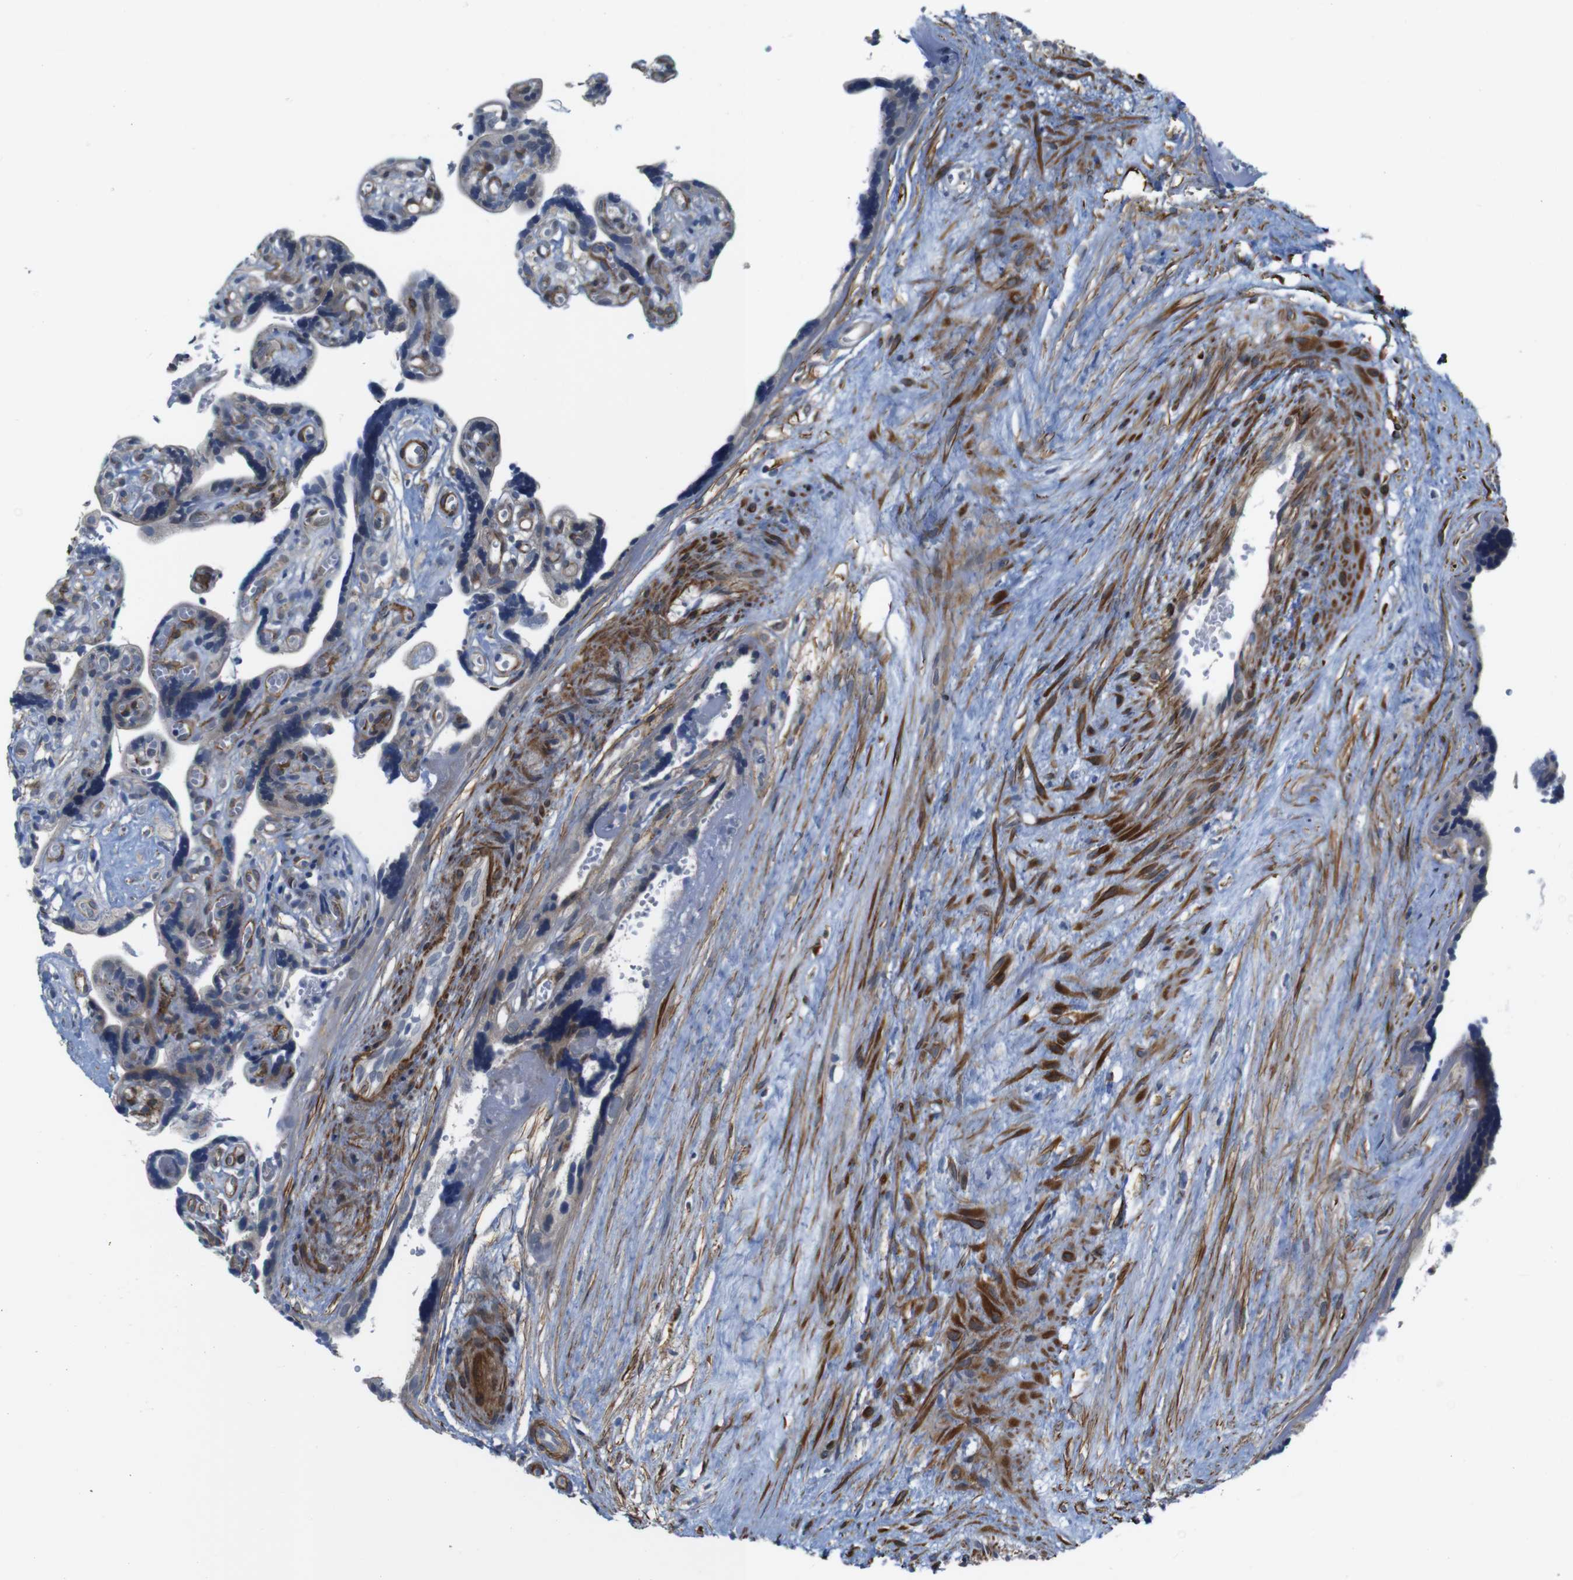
{"staining": {"intensity": "moderate", "quantity": "25%-75%", "location": "cytoplasmic/membranous"}, "tissue": "placenta", "cell_type": "Trophoblastic cells", "image_type": "normal", "snomed": [{"axis": "morphology", "description": "Normal tissue, NOS"}, {"axis": "topography", "description": "Placenta"}], "caption": "Protein analysis of unremarkable placenta demonstrates moderate cytoplasmic/membranous expression in about 25%-75% of trophoblastic cells. (DAB (3,3'-diaminobenzidine) IHC with brightfield microscopy, high magnification).", "gene": "GGT7", "patient": {"sex": "female", "age": 30}}